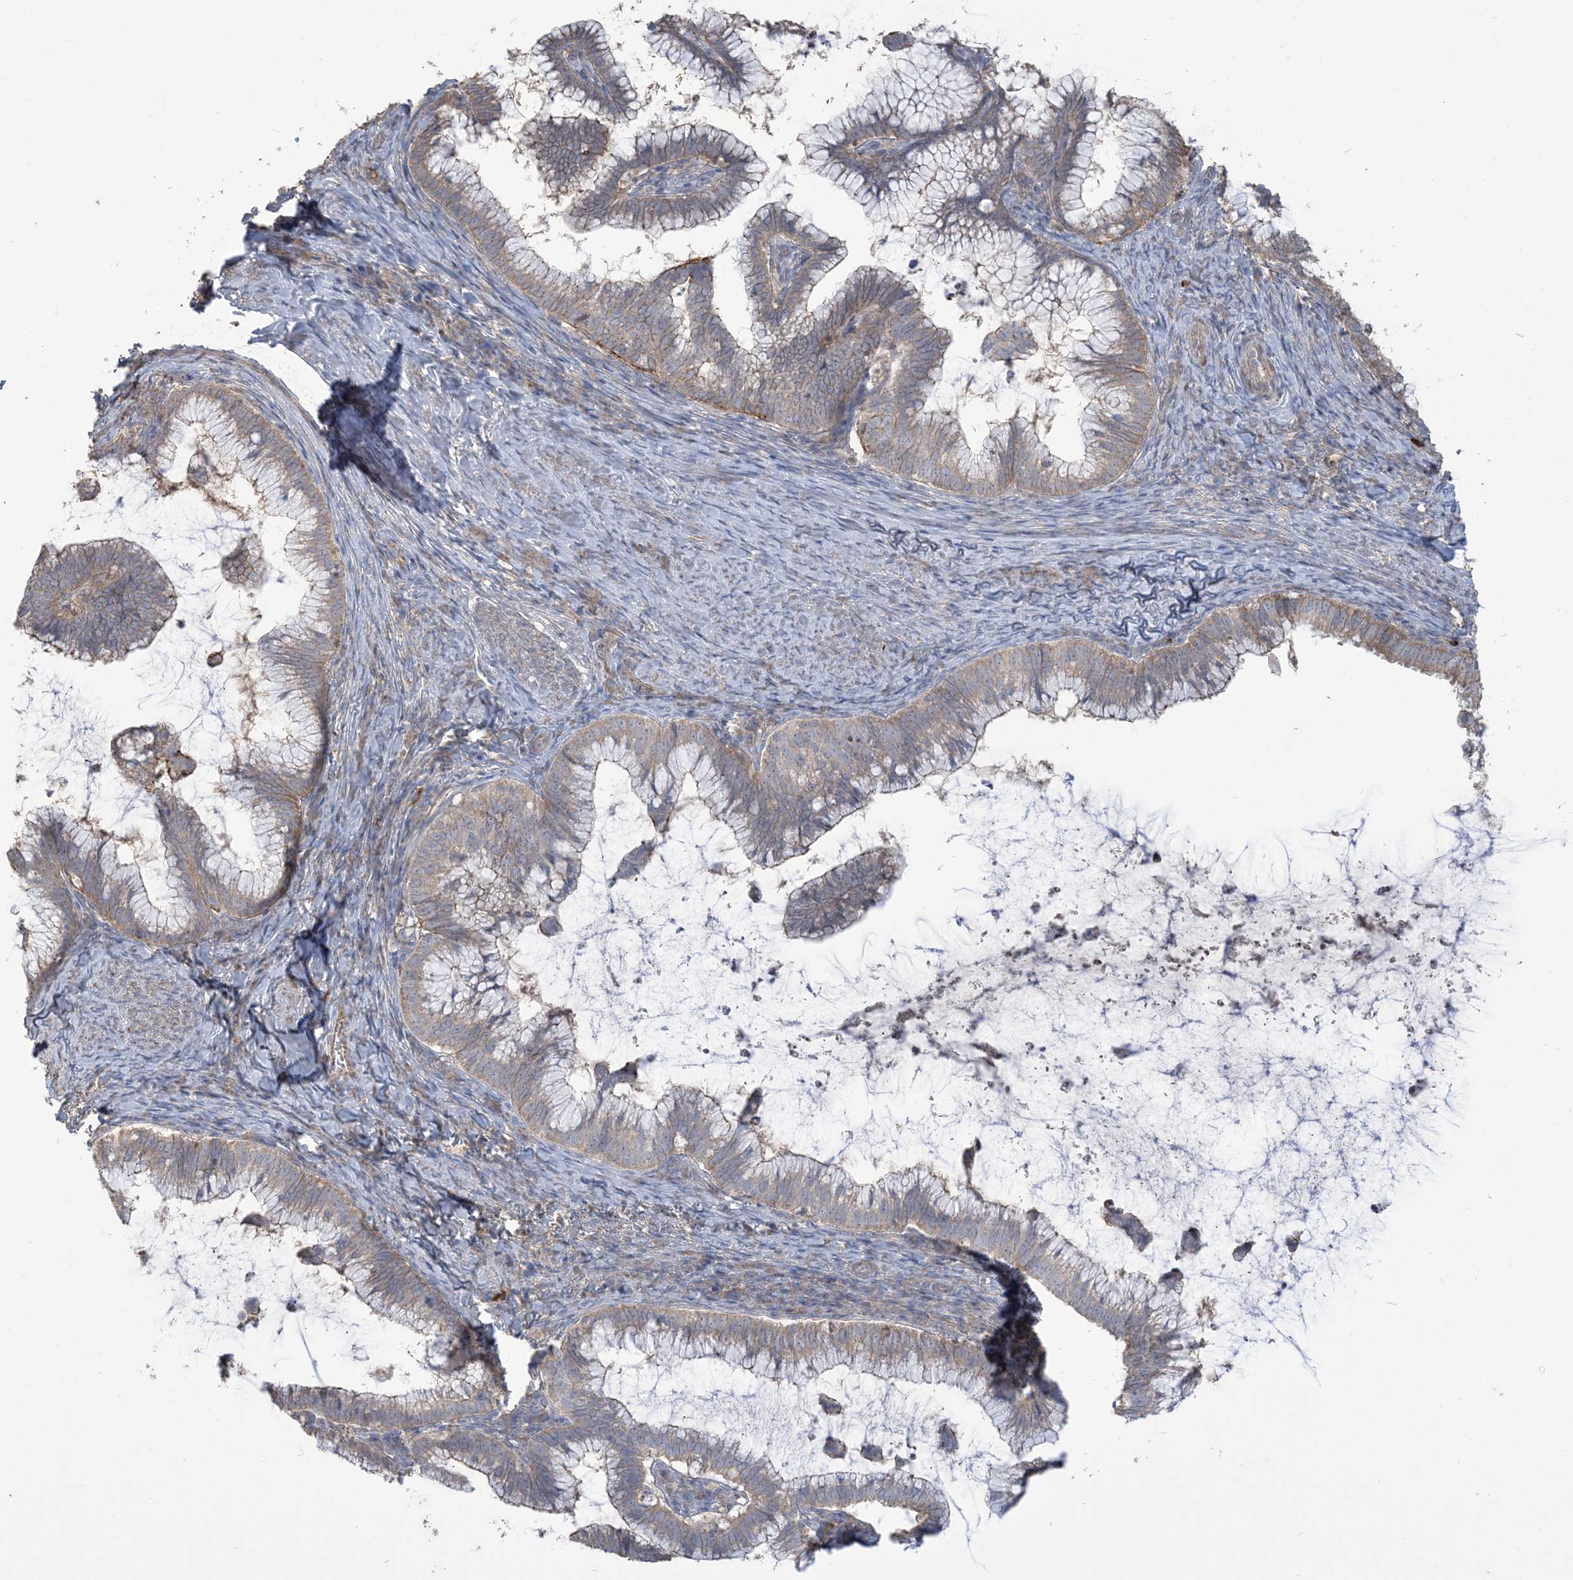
{"staining": {"intensity": "weak", "quantity": "<25%", "location": "cytoplasmic/membranous"}, "tissue": "cervical cancer", "cell_type": "Tumor cells", "image_type": "cancer", "snomed": [{"axis": "morphology", "description": "Adenocarcinoma, NOS"}, {"axis": "topography", "description": "Cervix"}], "caption": "Immunohistochemical staining of human adenocarcinoma (cervical) exhibits no significant positivity in tumor cells.", "gene": "KLHL18", "patient": {"sex": "female", "age": 36}}